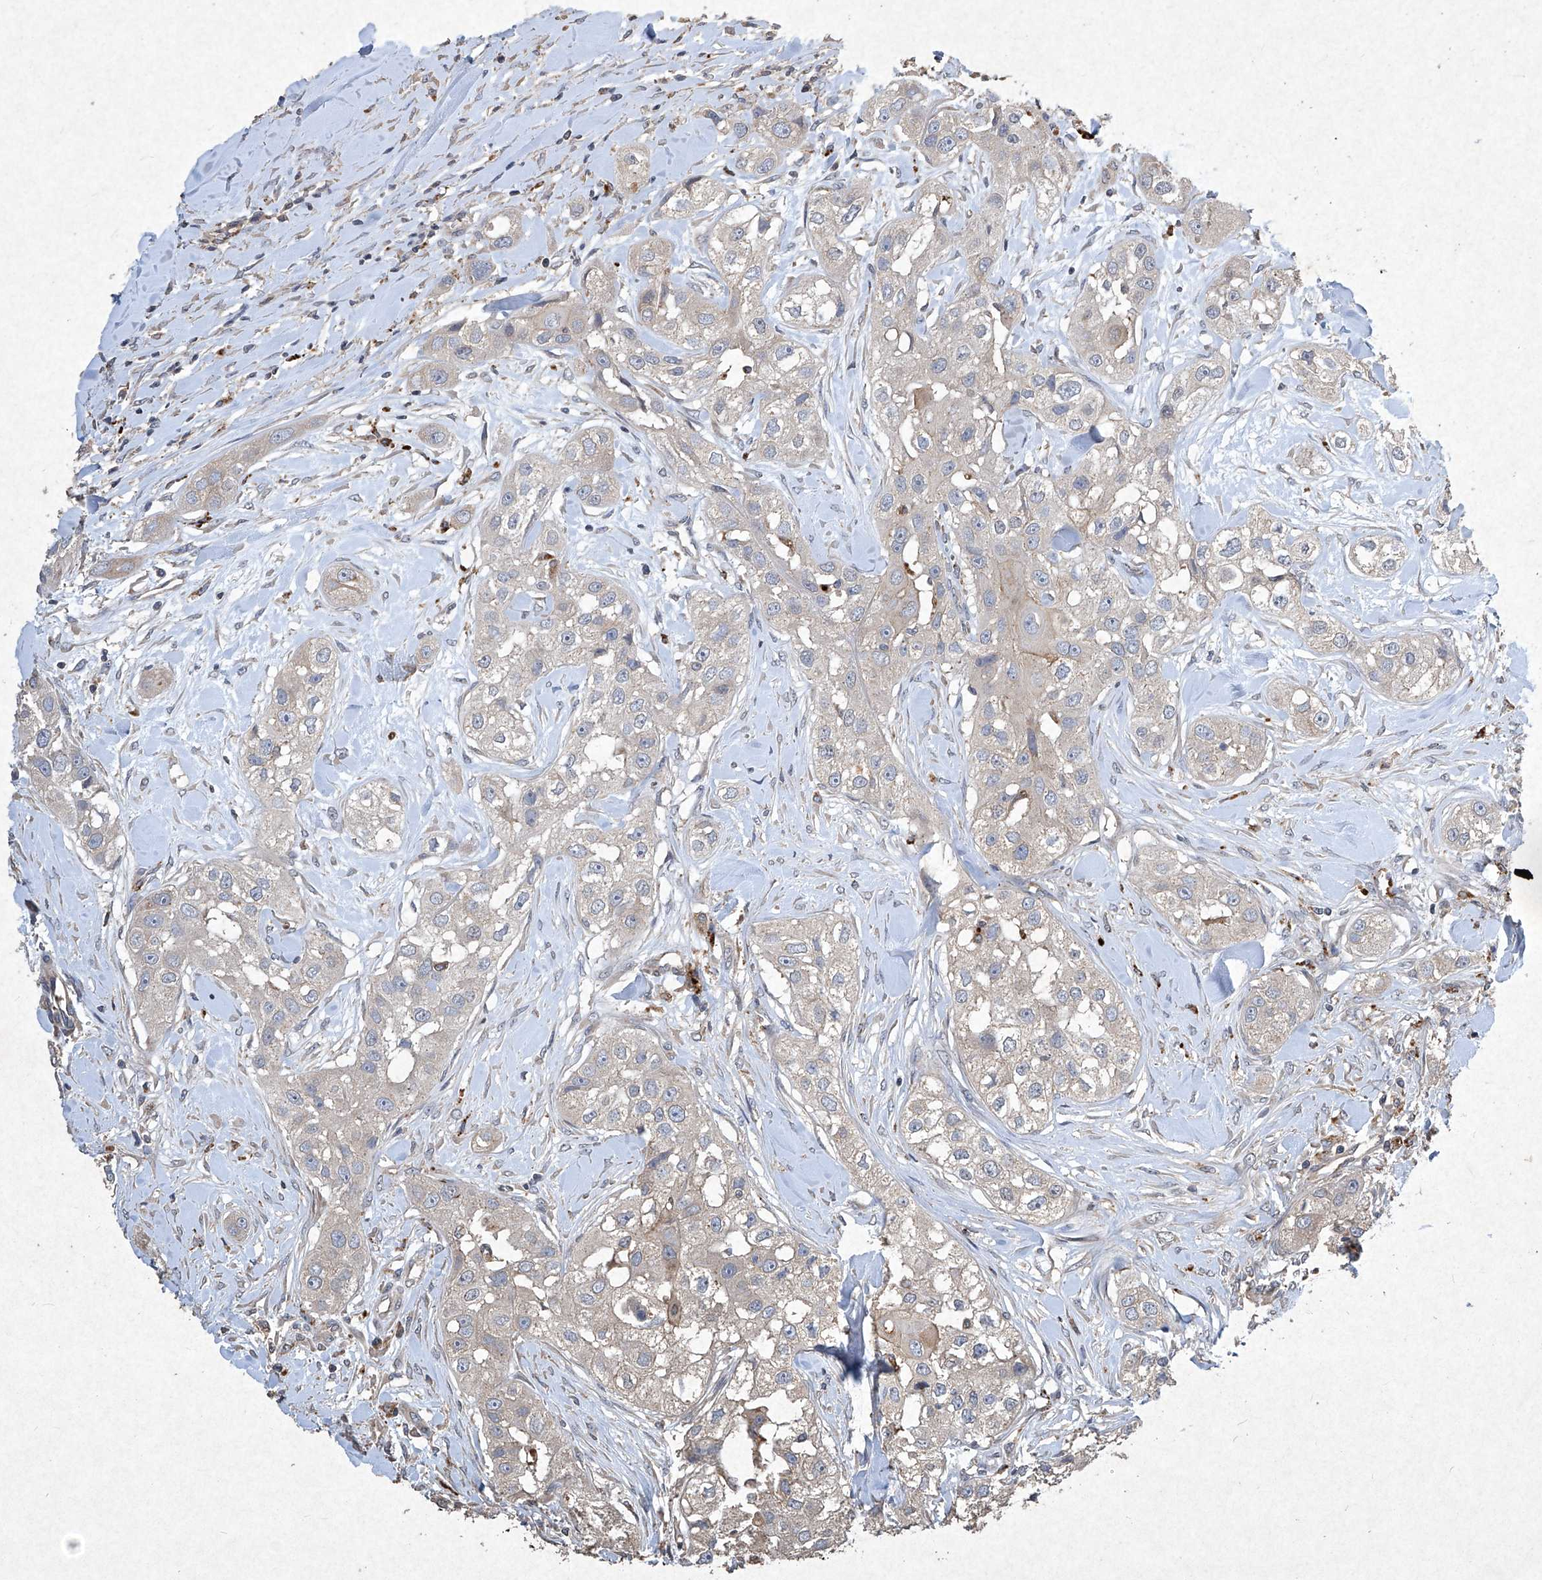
{"staining": {"intensity": "weak", "quantity": "<25%", "location": "cytoplasmic/membranous"}, "tissue": "head and neck cancer", "cell_type": "Tumor cells", "image_type": "cancer", "snomed": [{"axis": "morphology", "description": "Normal tissue, NOS"}, {"axis": "morphology", "description": "Squamous cell carcinoma, NOS"}, {"axis": "topography", "description": "Skeletal muscle"}, {"axis": "topography", "description": "Head-Neck"}], "caption": "High magnification brightfield microscopy of head and neck squamous cell carcinoma stained with DAB (3,3'-diaminobenzidine) (brown) and counterstained with hematoxylin (blue): tumor cells show no significant positivity.", "gene": "MED16", "patient": {"sex": "male", "age": 51}}